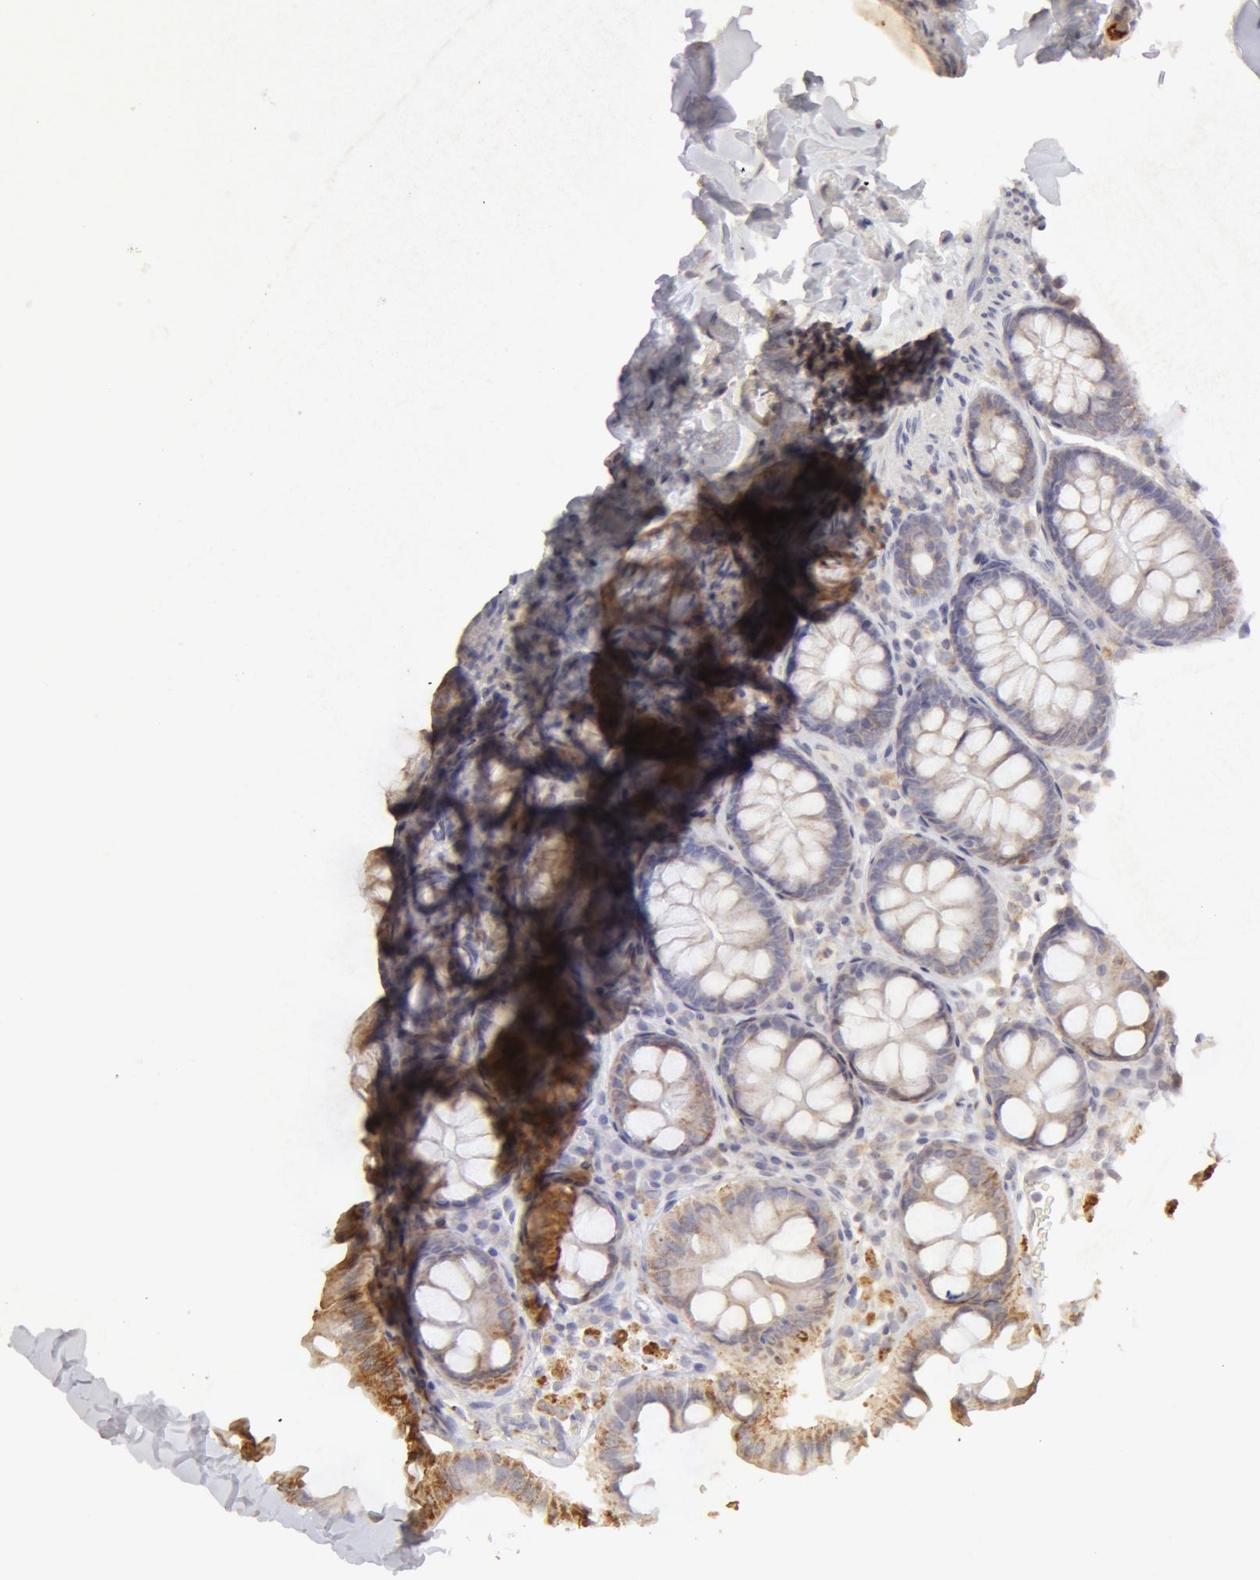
{"staining": {"intensity": "negative", "quantity": "none", "location": "none"}, "tissue": "colon", "cell_type": "Glandular cells", "image_type": "normal", "snomed": [{"axis": "morphology", "description": "Normal tissue, NOS"}, {"axis": "topography", "description": "Colon"}], "caption": "Immunohistochemistry micrograph of normal human colon stained for a protein (brown), which demonstrates no staining in glandular cells.", "gene": "ADPRH", "patient": {"sex": "female", "age": 61}}